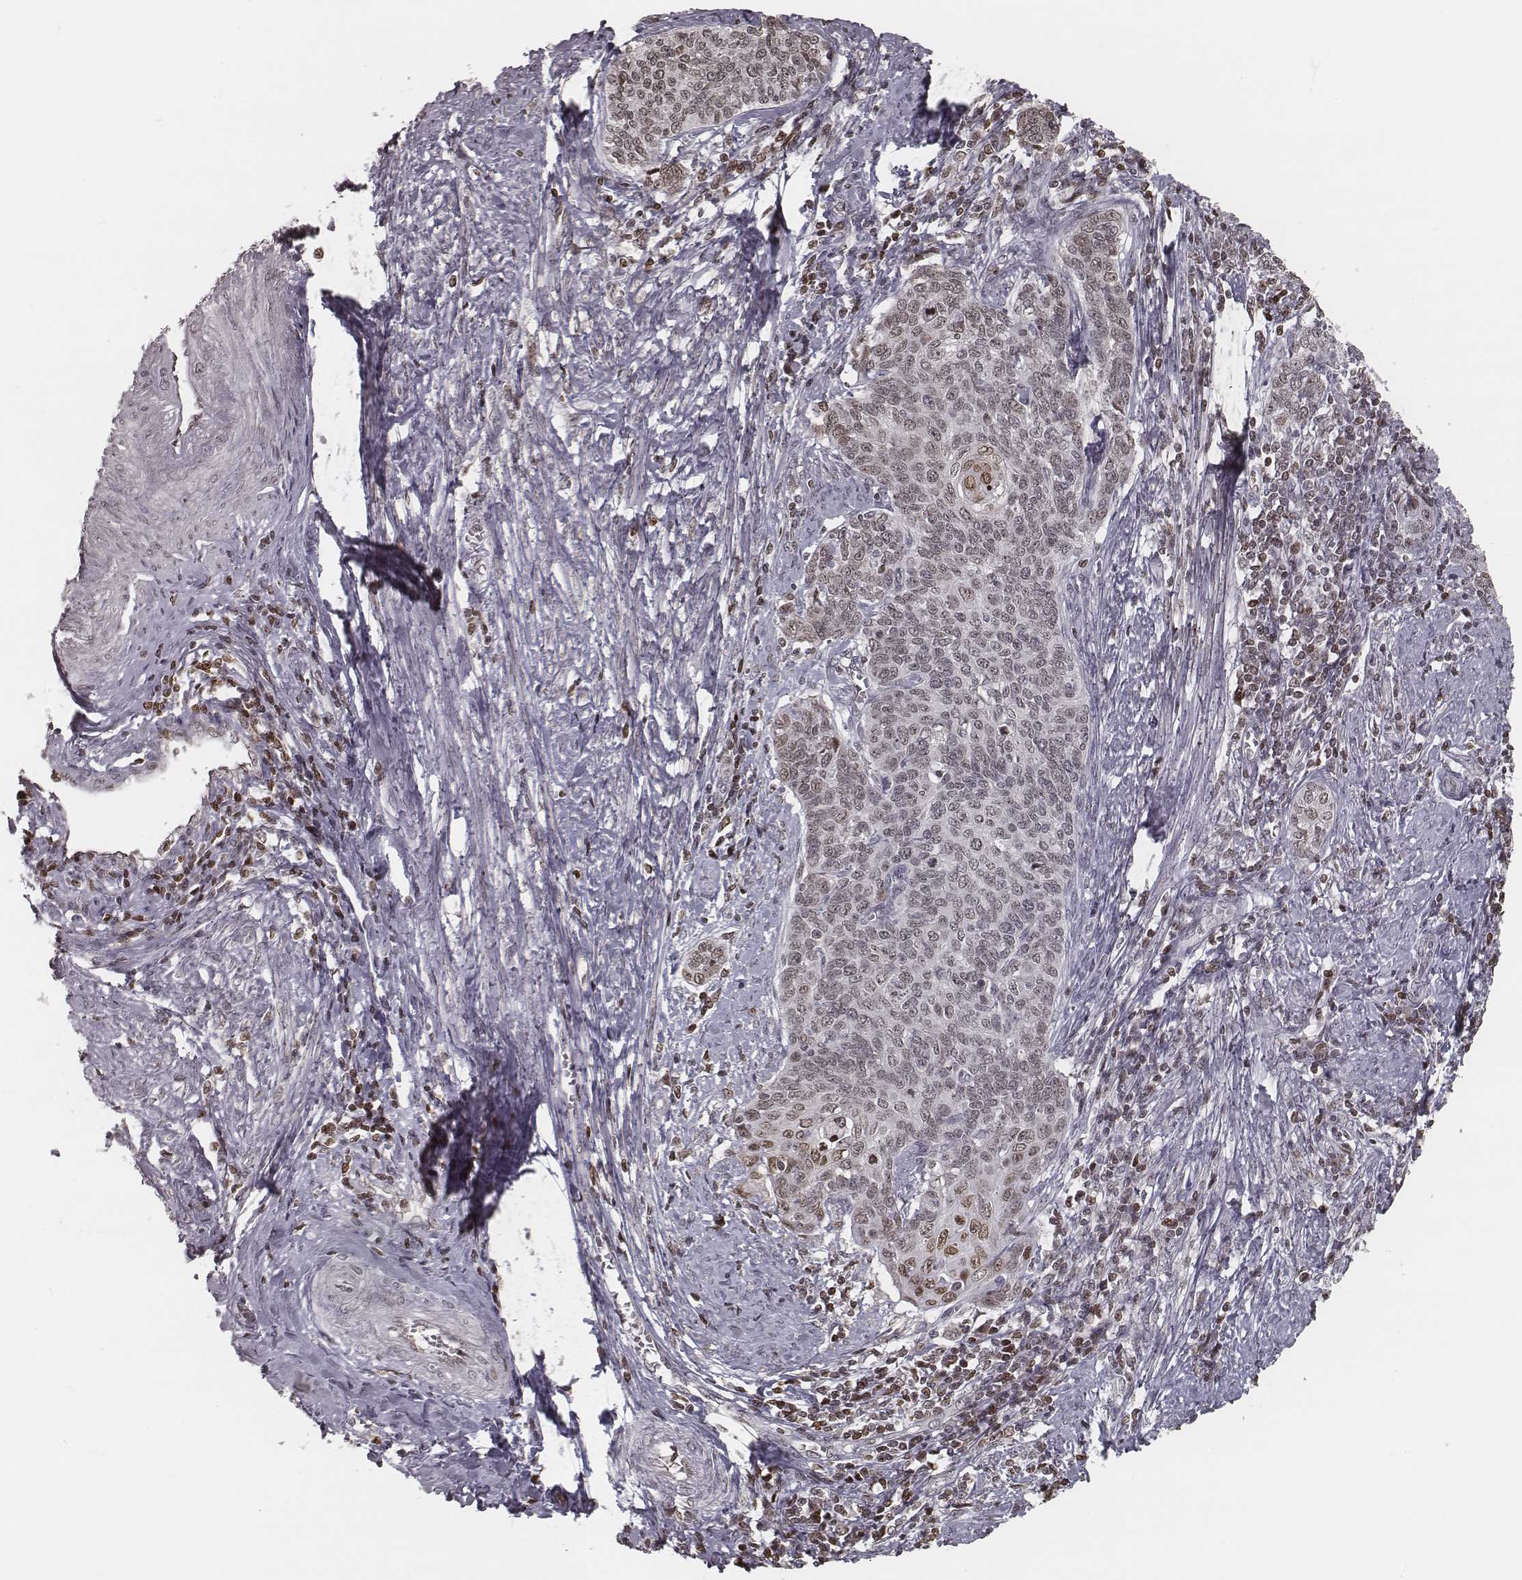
{"staining": {"intensity": "moderate", "quantity": "<25%", "location": "nuclear"}, "tissue": "cervical cancer", "cell_type": "Tumor cells", "image_type": "cancer", "snomed": [{"axis": "morphology", "description": "Squamous cell carcinoma, NOS"}, {"axis": "topography", "description": "Cervix"}], "caption": "Cervical cancer (squamous cell carcinoma) was stained to show a protein in brown. There is low levels of moderate nuclear positivity in about <25% of tumor cells.", "gene": "HMGA2", "patient": {"sex": "female", "age": 39}}